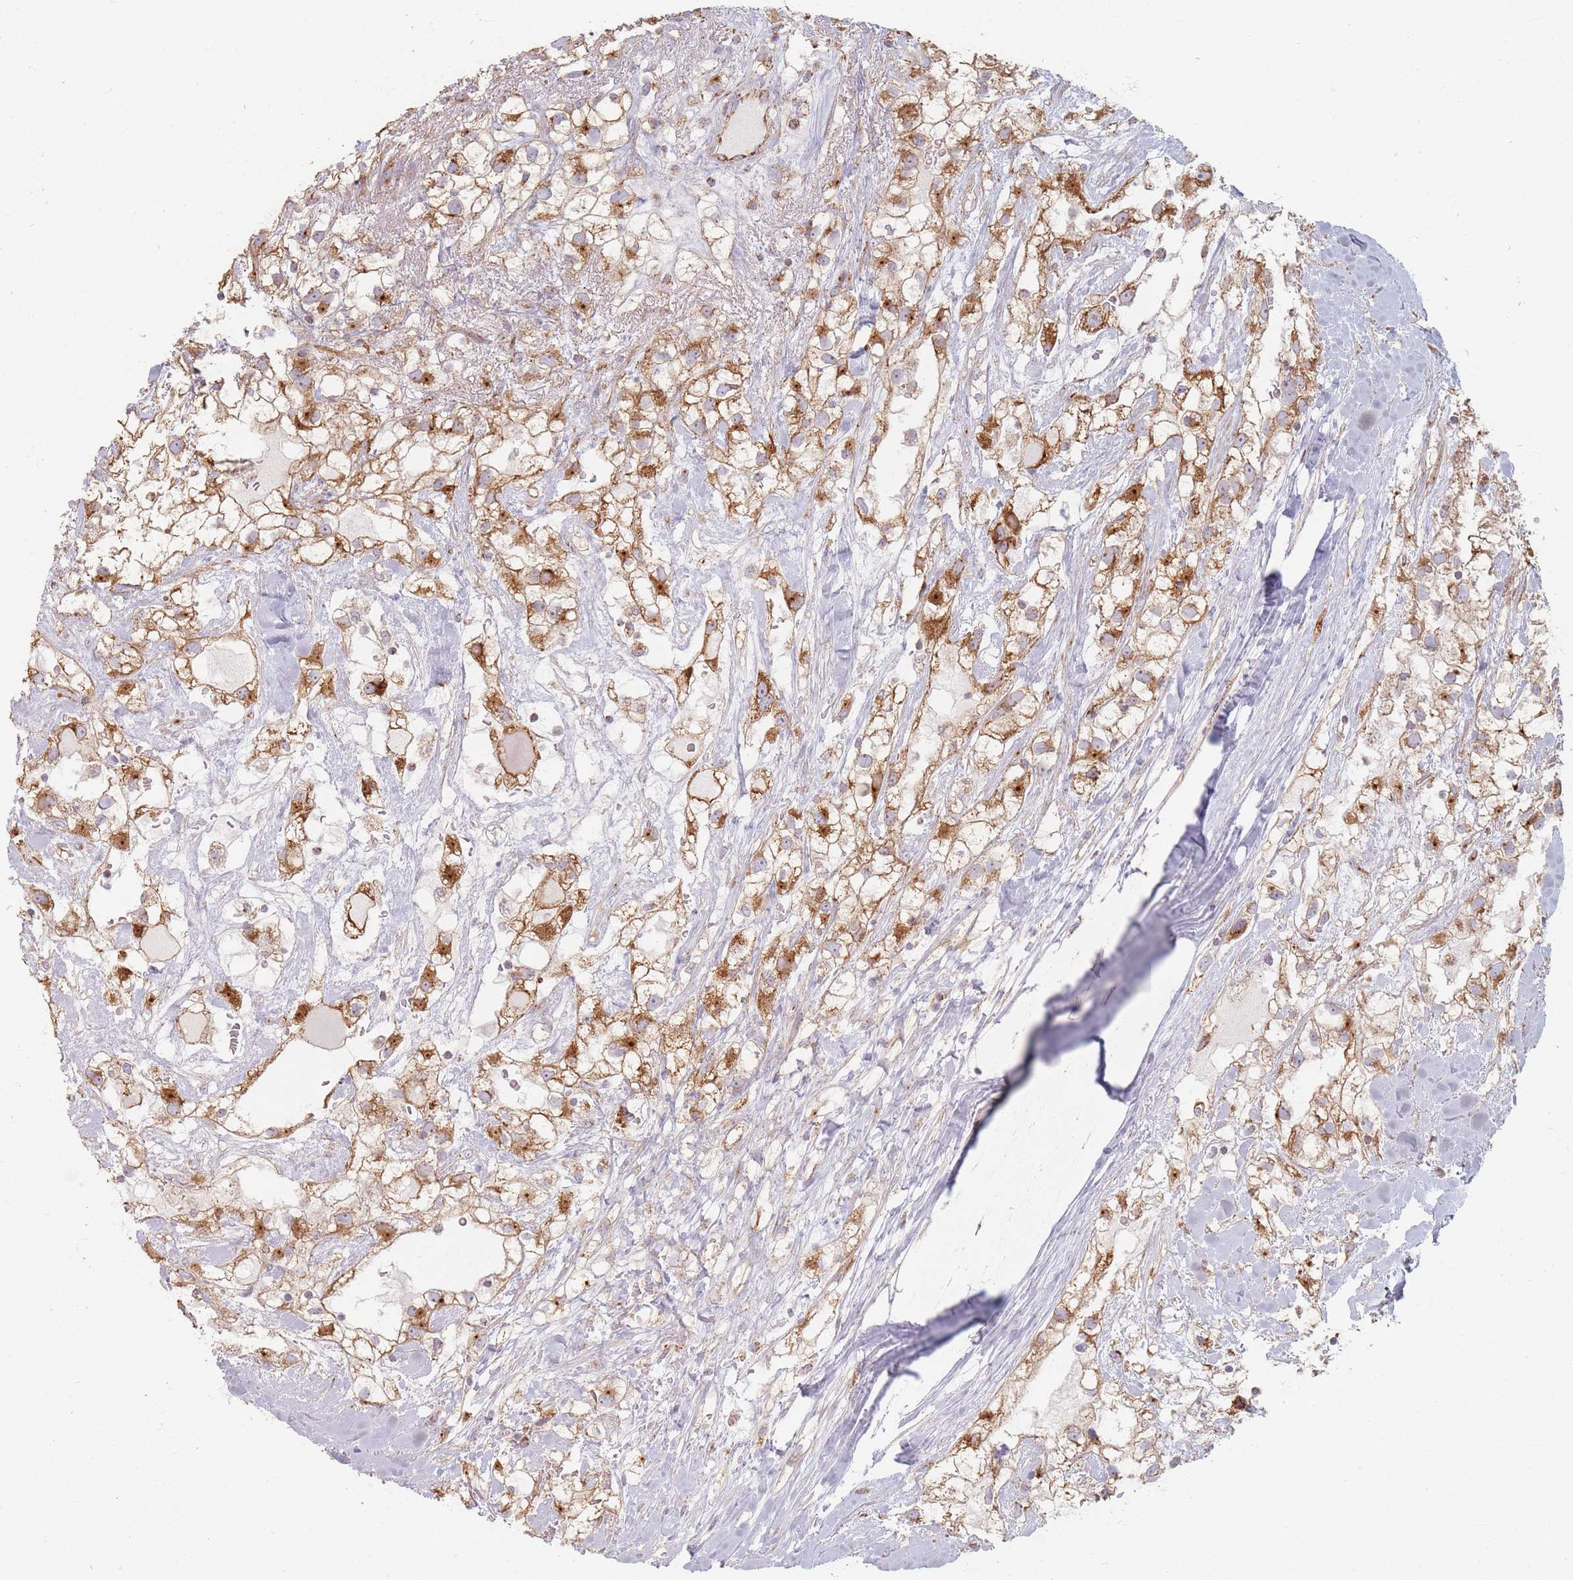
{"staining": {"intensity": "moderate", "quantity": "25%-75%", "location": "cytoplasmic/membranous"}, "tissue": "renal cancer", "cell_type": "Tumor cells", "image_type": "cancer", "snomed": [{"axis": "morphology", "description": "Adenocarcinoma, NOS"}, {"axis": "topography", "description": "Kidney"}], "caption": "Renal cancer (adenocarcinoma) was stained to show a protein in brown. There is medium levels of moderate cytoplasmic/membranous staining in about 25%-75% of tumor cells. (IHC, brightfield microscopy, high magnification).", "gene": "ESRP2", "patient": {"sex": "male", "age": 59}}